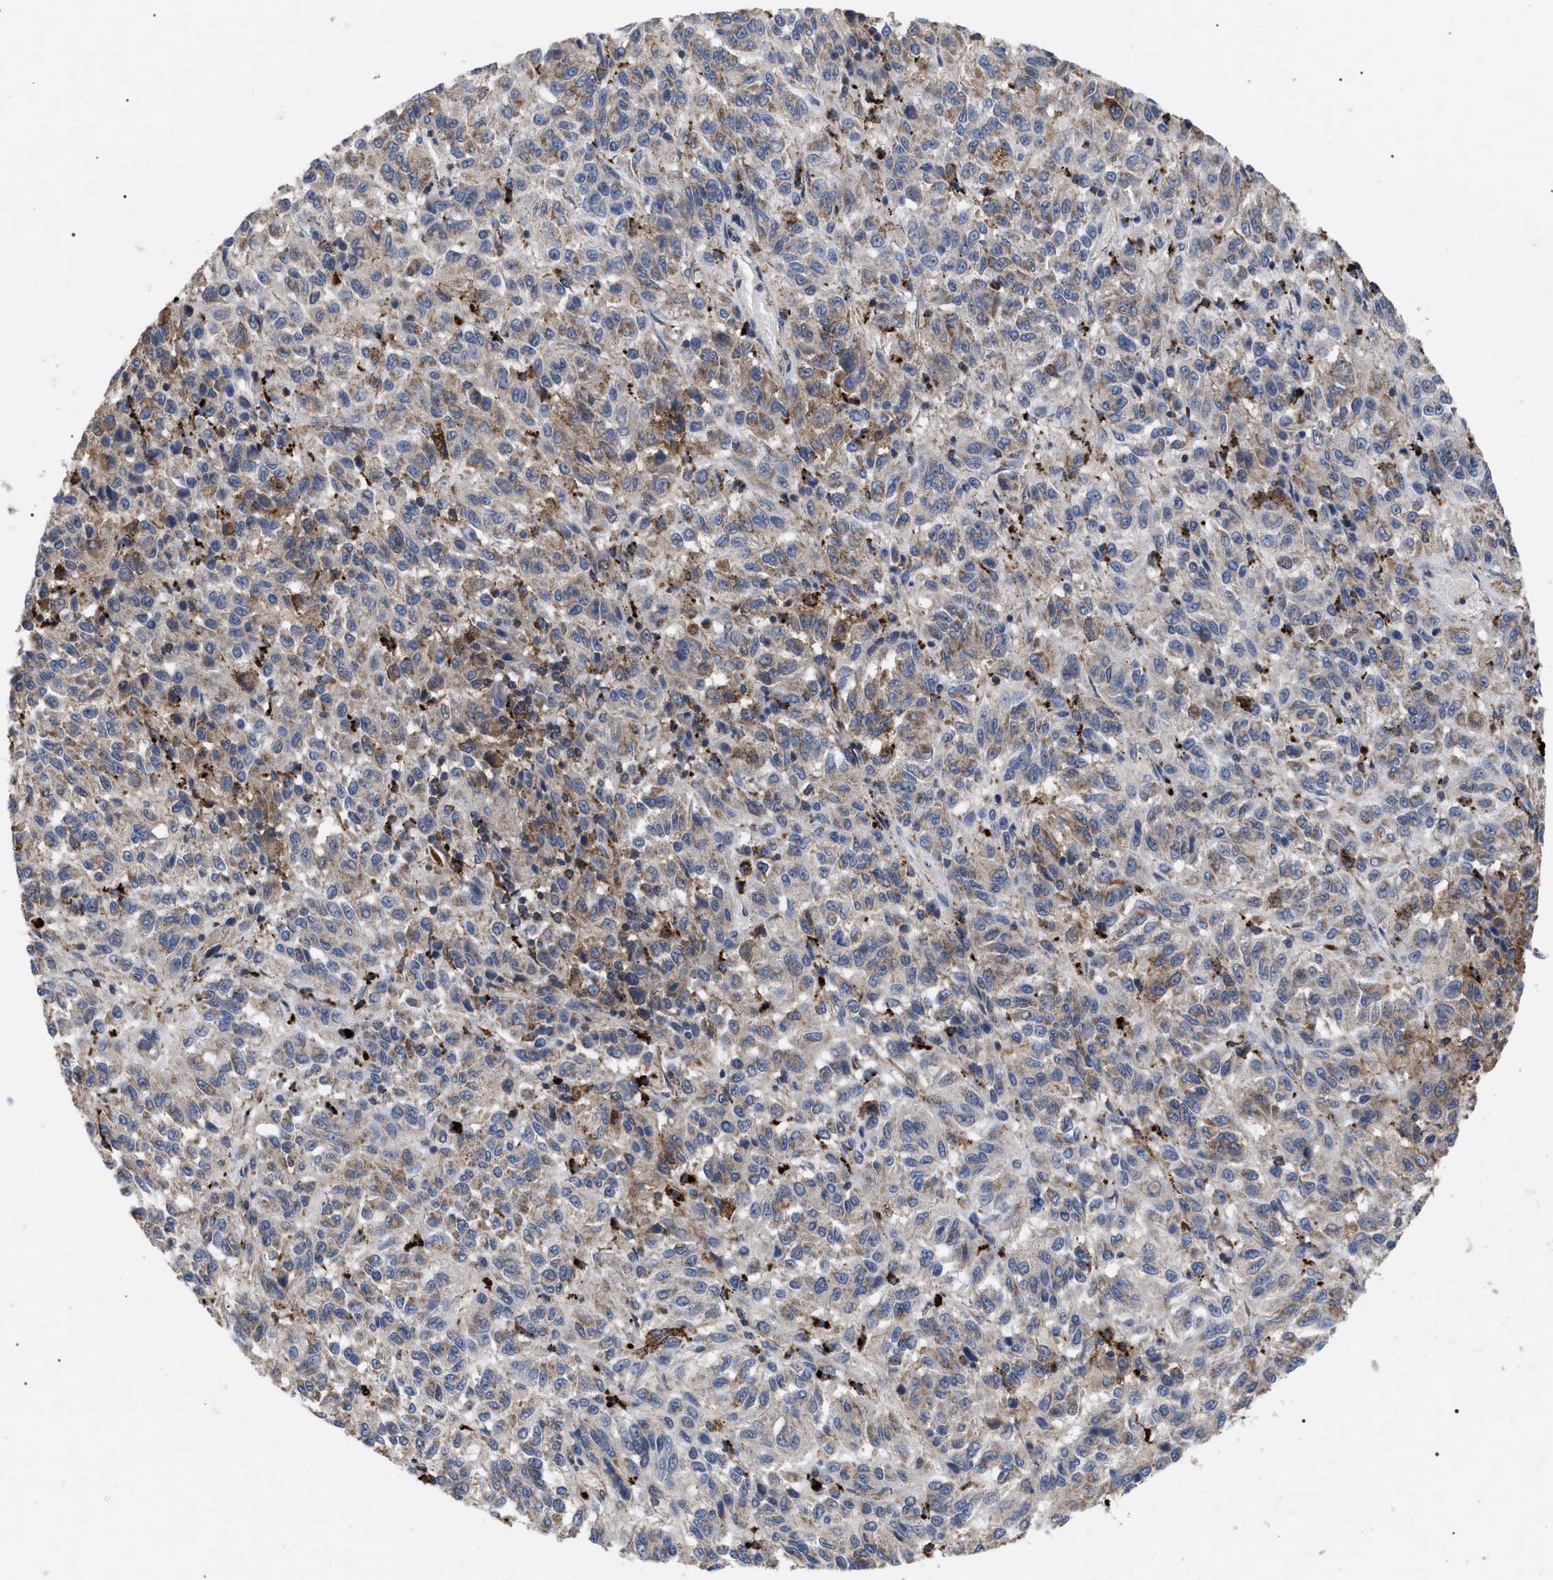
{"staining": {"intensity": "negative", "quantity": "none", "location": "none"}, "tissue": "melanoma", "cell_type": "Tumor cells", "image_type": "cancer", "snomed": [{"axis": "morphology", "description": "Malignant melanoma, Metastatic site"}, {"axis": "topography", "description": "Lung"}], "caption": "The immunohistochemistry image has no significant positivity in tumor cells of malignant melanoma (metastatic site) tissue.", "gene": "FAM171A2", "patient": {"sex": "male", "age": 64}}